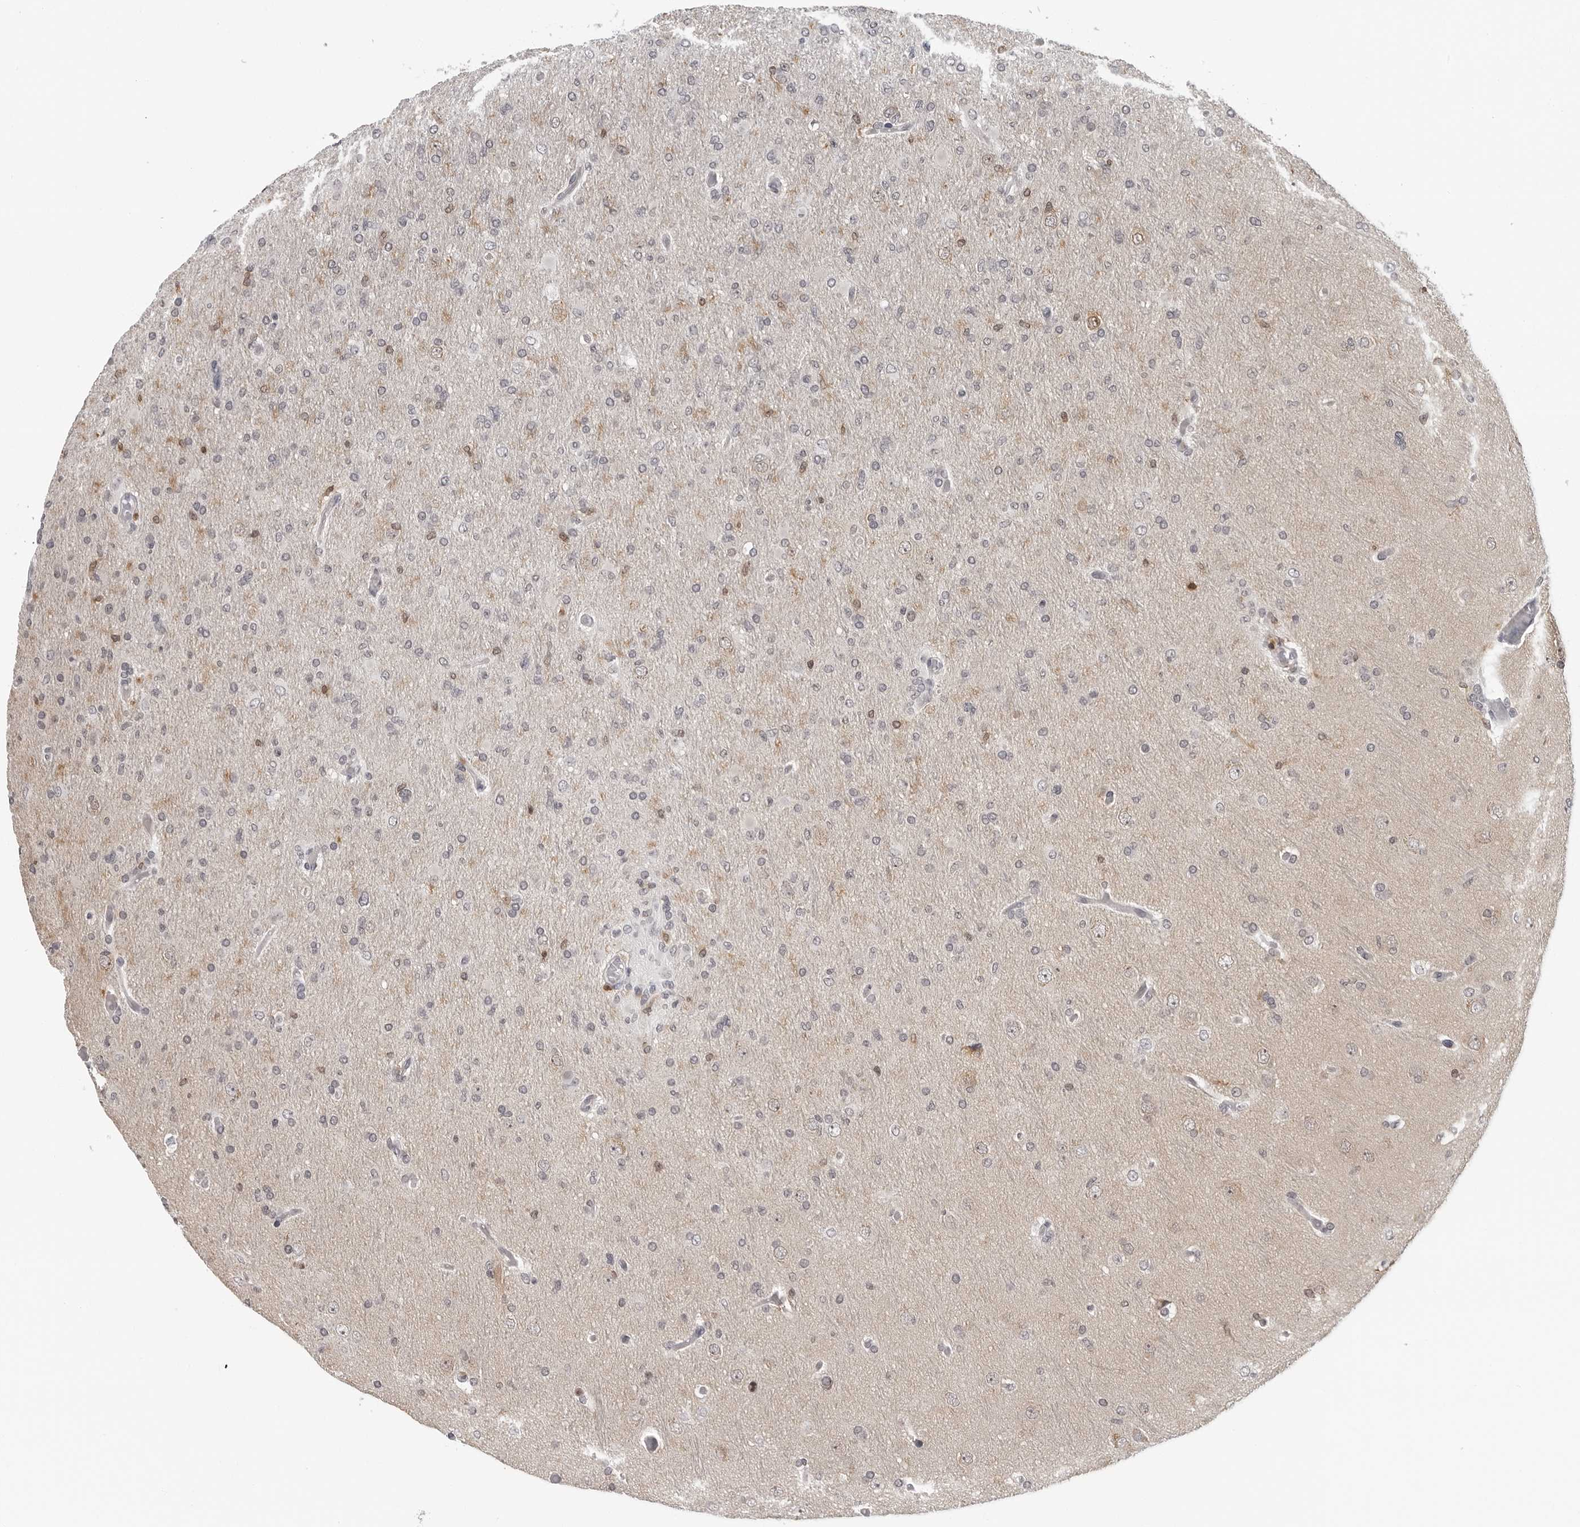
{"staining": {"intensity": "negative", "quantity": "none", "location": "none"}, "tissue": "glioma", "cell_type": "Tumor cells", "image_type": "cancer", "snomed": [{"axis": "morphology", "description": "Glioma, malignant, High grade"}, {"axis": "topography", "description": "Cerebral cortex"}], "caption": "DAB immunohistochemical staining of human glioma exhibits no significant staining in tumor cells.", "gene": "HSPH1", "patient": {"sex": "female", "age": 36}}